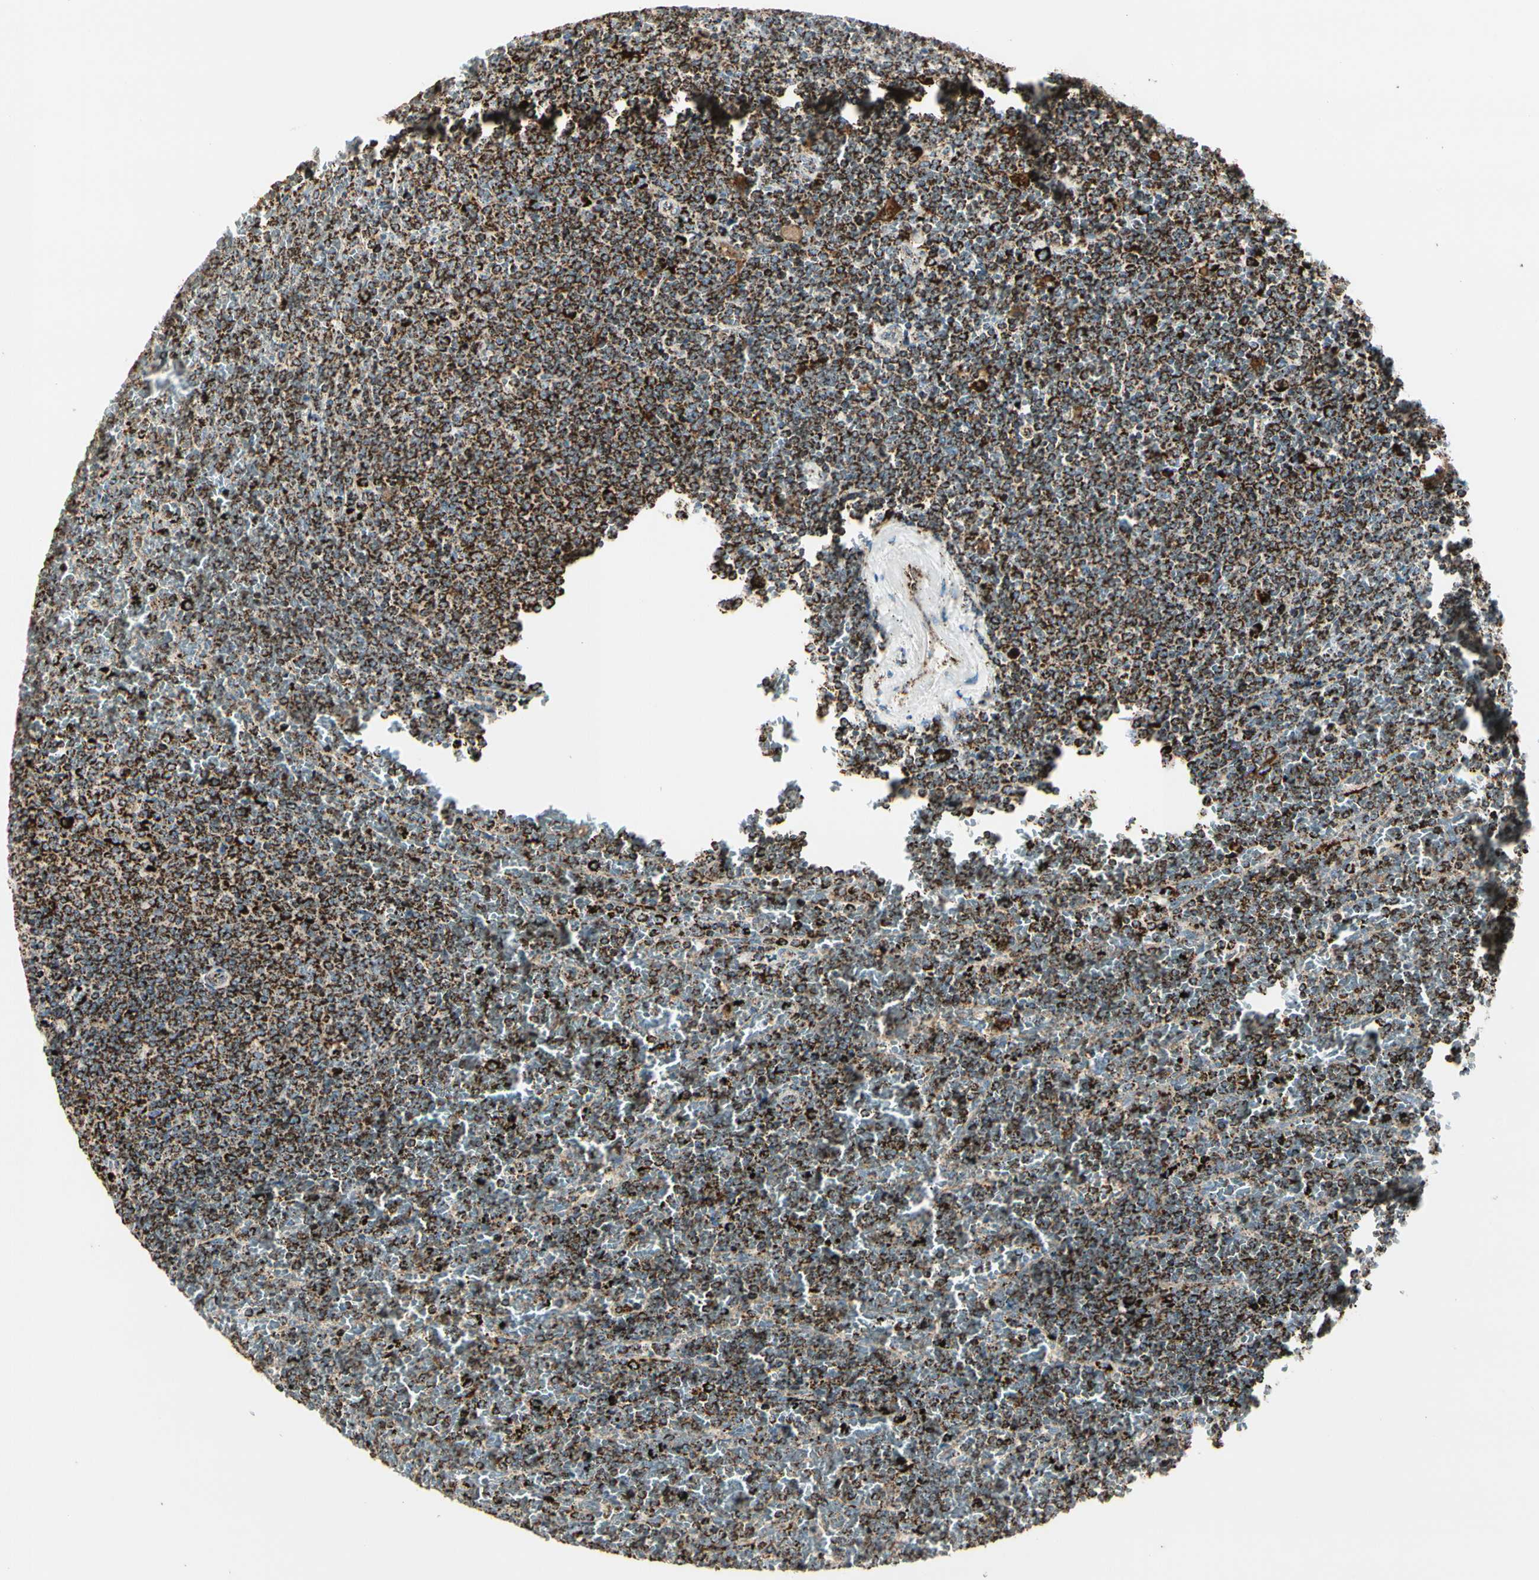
{"staining": {"intensity": "strong", "quantity": ">75%", "location": "cytoplasmic/membranous"}, "tissue": "lymphoma", "cell_type": "Tumor cells", "image_type": "cancer", "snomed": [{"axis": "morphology", "description": "Malignant lymphoma, non-Hodgkin's type, Low grade"}, {"axis": "topography", "description": "Spleen"}], "caption": "Protein expression analysis of low-grade malignant lymphoma, non-Hodgkin's type demonstrates strong cytoplasmic/membranous positivity in approximately >75% of tumor cells.", "gene": "ME2", "patient": {"sex": "female", "age": 77}}